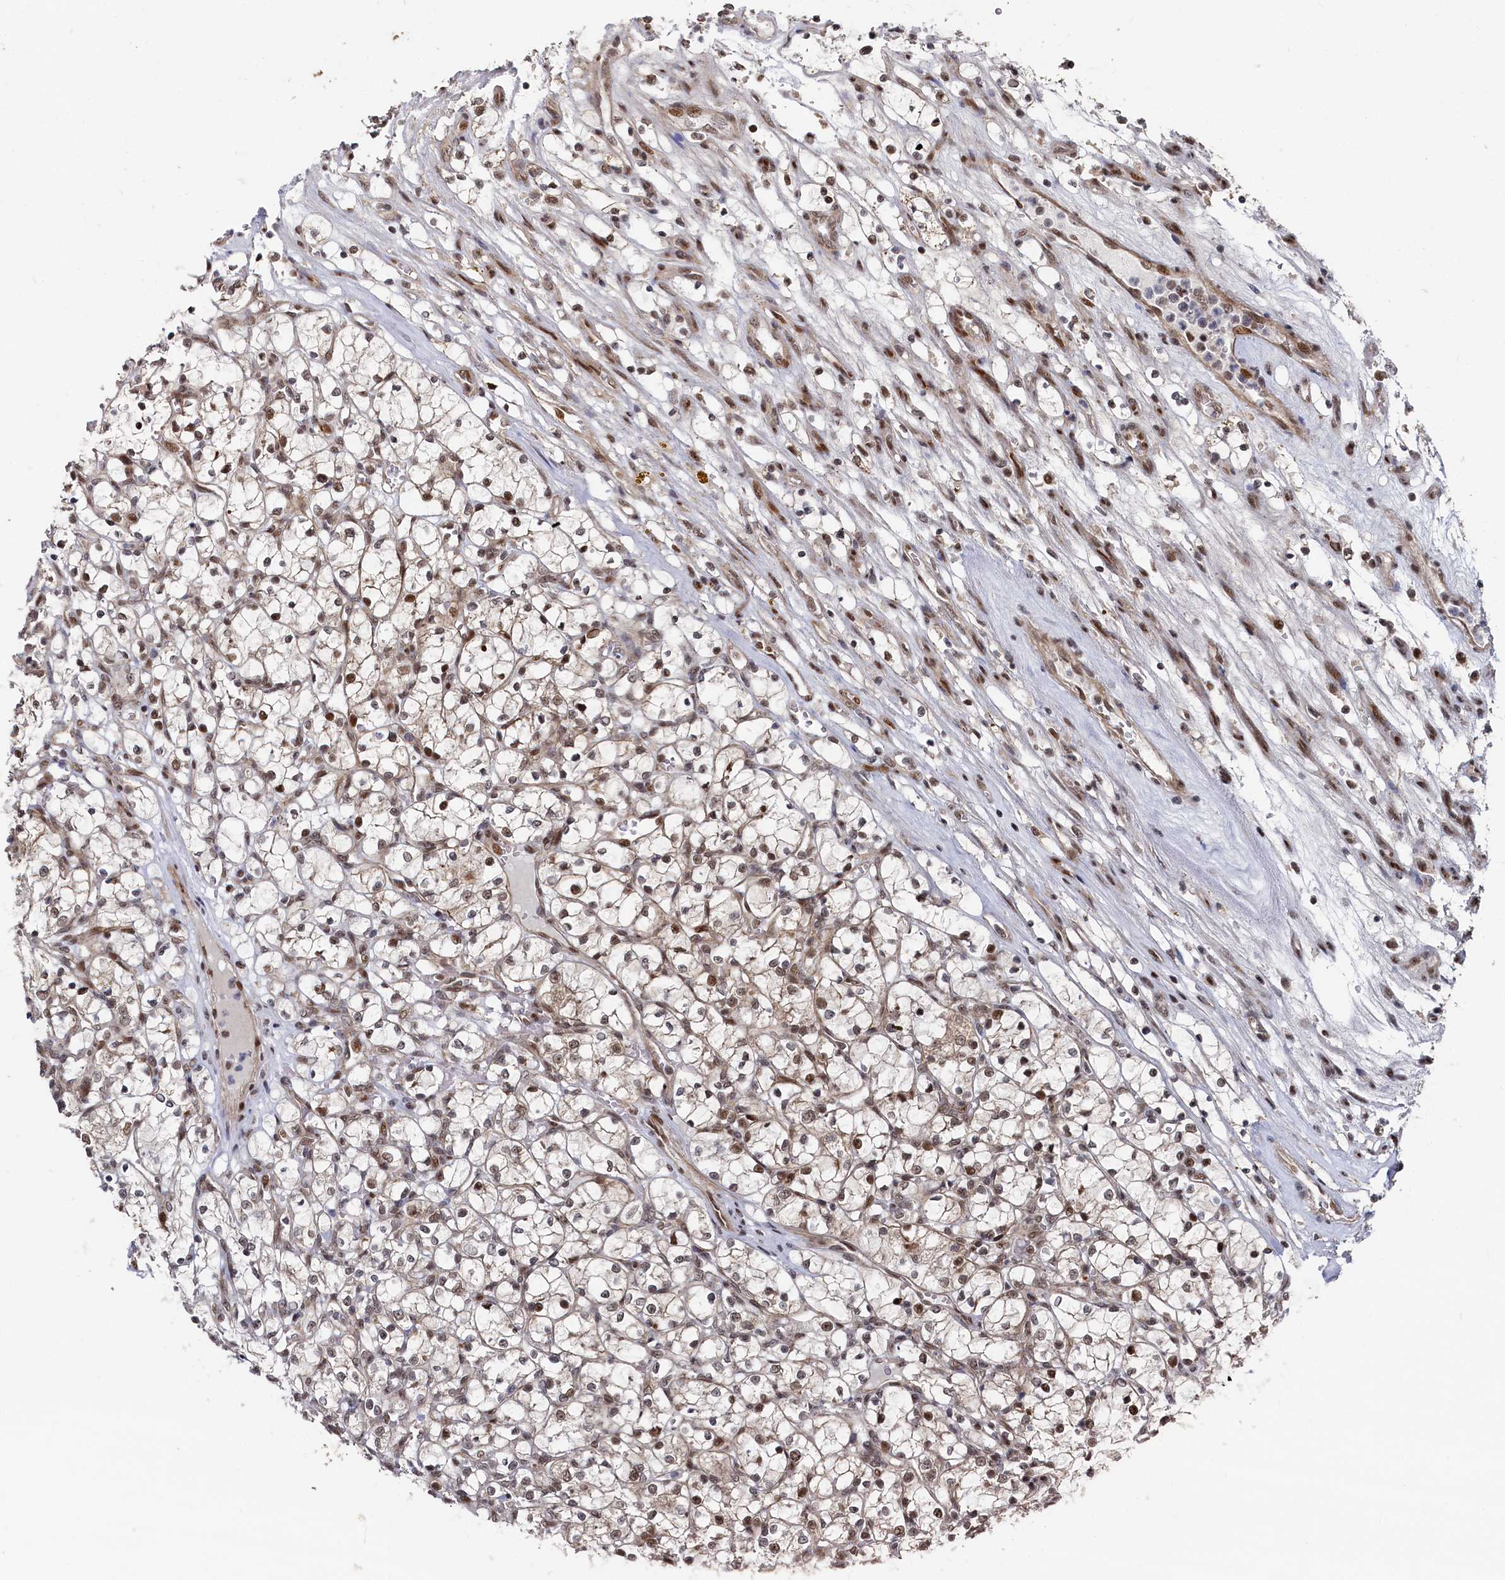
{"staining": {"intensity": "moderate", "quantity": ">75%", "location": "nuclear"}, "tissue": "renal cancer", "cell_type": "Tumor cells", "image_type": "cancer", "snomed": [{"axis": "morphology", "description": "Adenocarcinoma, NOS"}, {"axis": "topography", "description": "Kidney"}], "caption": "DAB (3,3'-diaminobenzidine) immunohistochemical staining of adenocarcinoma (renal) demonstrates moderate nuclear protein positivity in about >75% of tumor cells. The staining is performed using DAB (3,3'-diaminobenzidine) brown chromogen to label protein expression. The nuclei are counter-stained blue using hematoxylin.", "gene": "BUB3", "patient": {"sex": "female", "age": 69}}